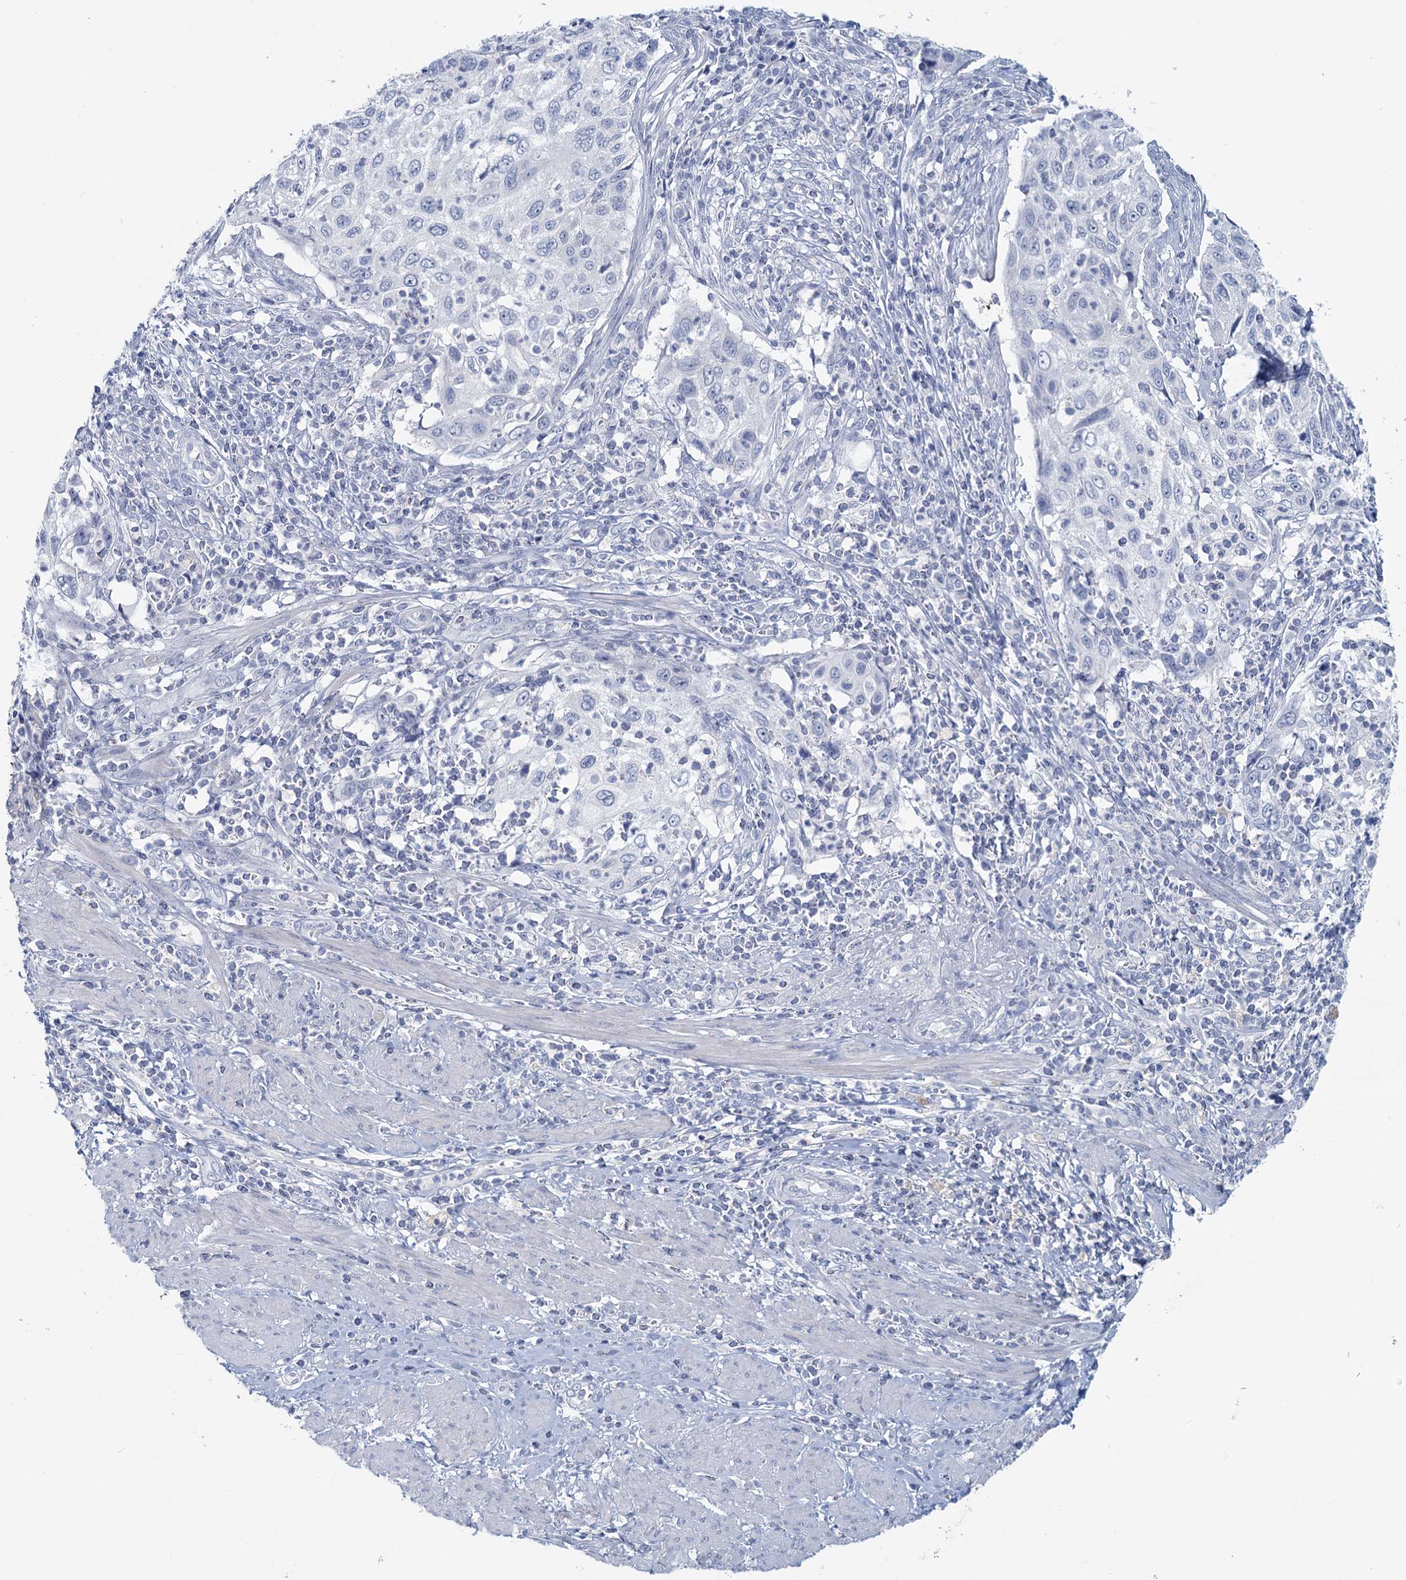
{"staining": {"intensity": "negative", "quantity": "none", "location": "none"}, "tissue": "cervical cancer", "cell_type": "Tumor cells", "image_type": "cancer", "snomed": [{"axis": "morphology", "description": "Squamous cell carcinoma, NOS"}, {"axis": "topography", "description": "Cervix"}], "caption": "Tumor cells are negative for brown protein staining in cervical cancer.", "gene": "CHGA", "patient": {"sex": "female", "age": 70}}